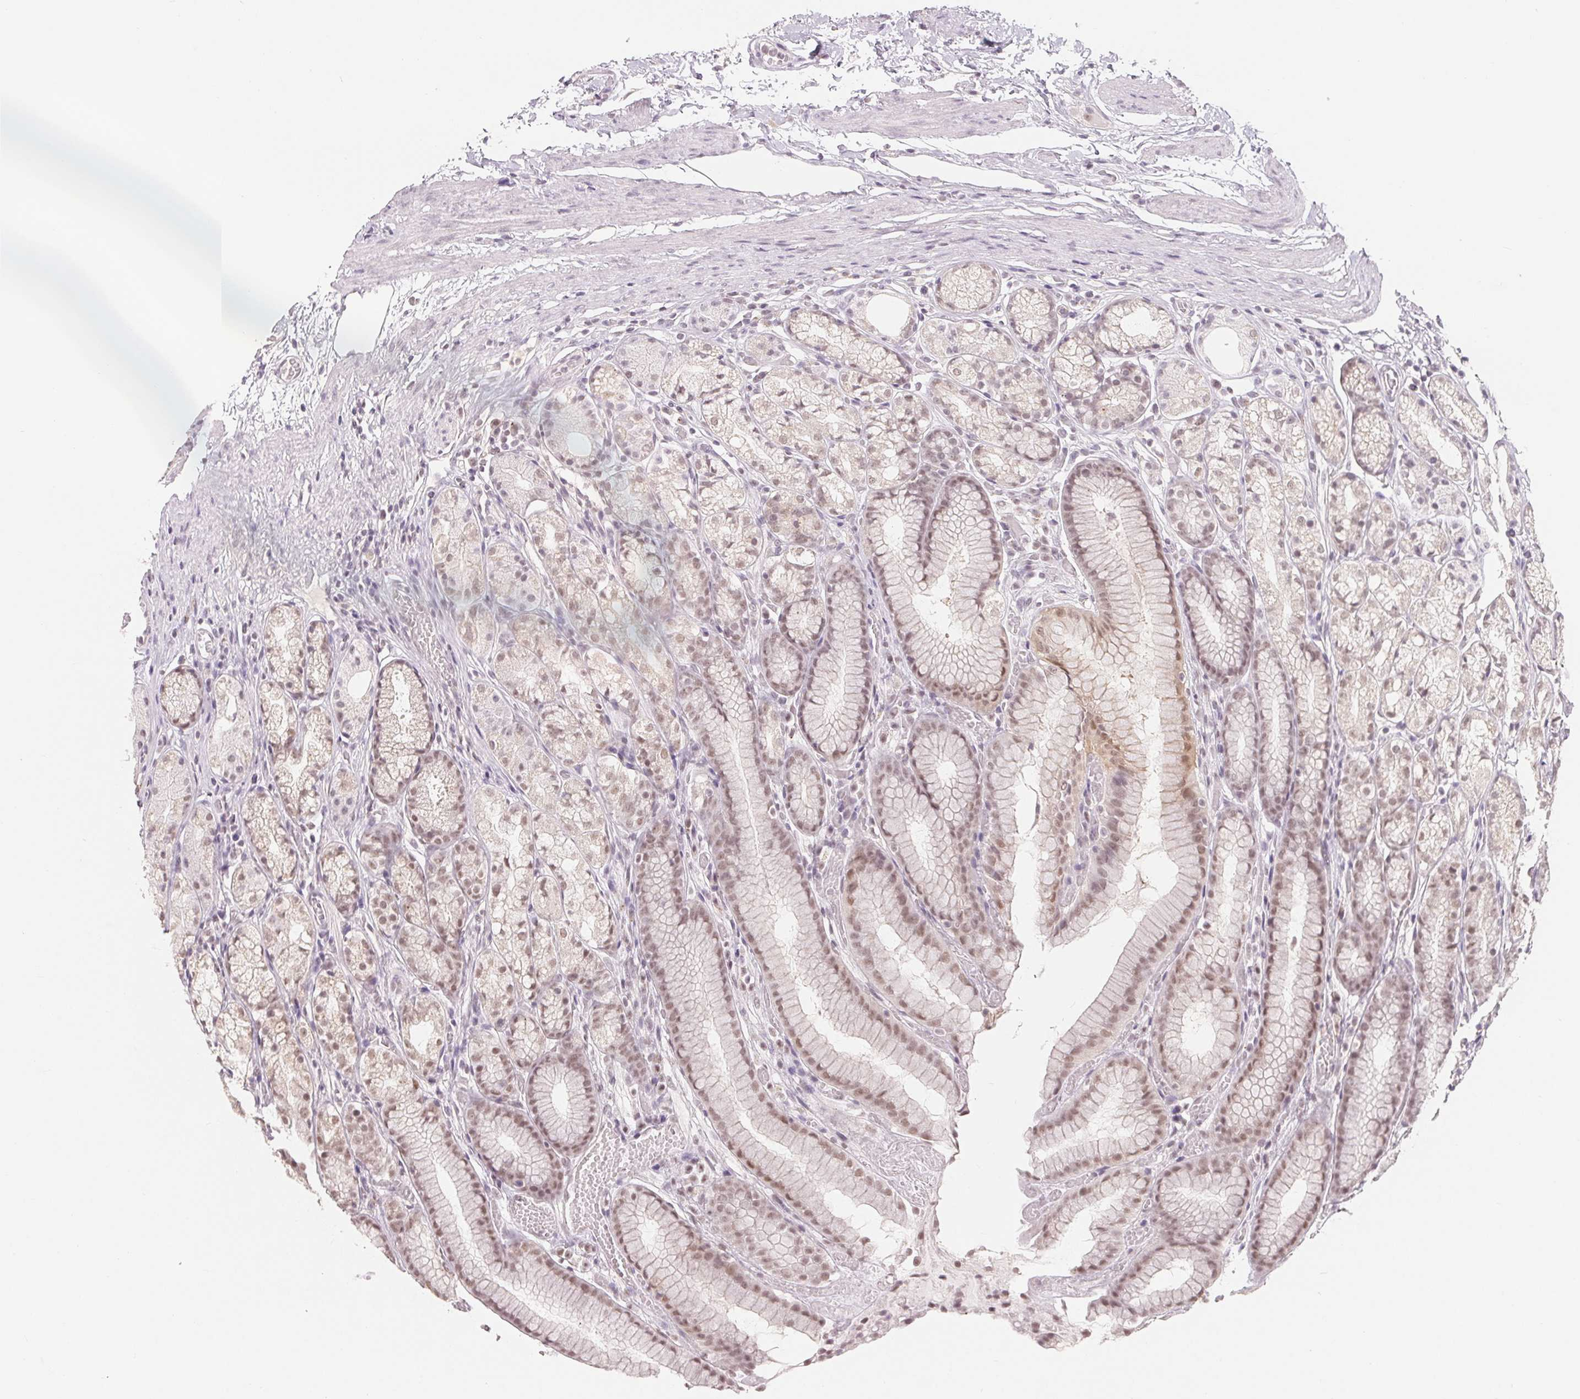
{"staining": {"intensity": "moderate", "quantity": "25%-75%", "location": "nuclear"}, "tissue": "stomach", "cell_type": "Glandular cells", "image_type": "normal", "snomed": [{"axis": "morphology", "description": "Normal tissue, NOS"}, {"axis": "topography", "description": "Stomach"}], "caption": "Unremarkable stomach shows moderate nuclear staining in about 25%-75% of glandular cells, visualized by immunohistochemistry.", "gene": "NXF3", "patient": {"sex": "male", "age": 70}}